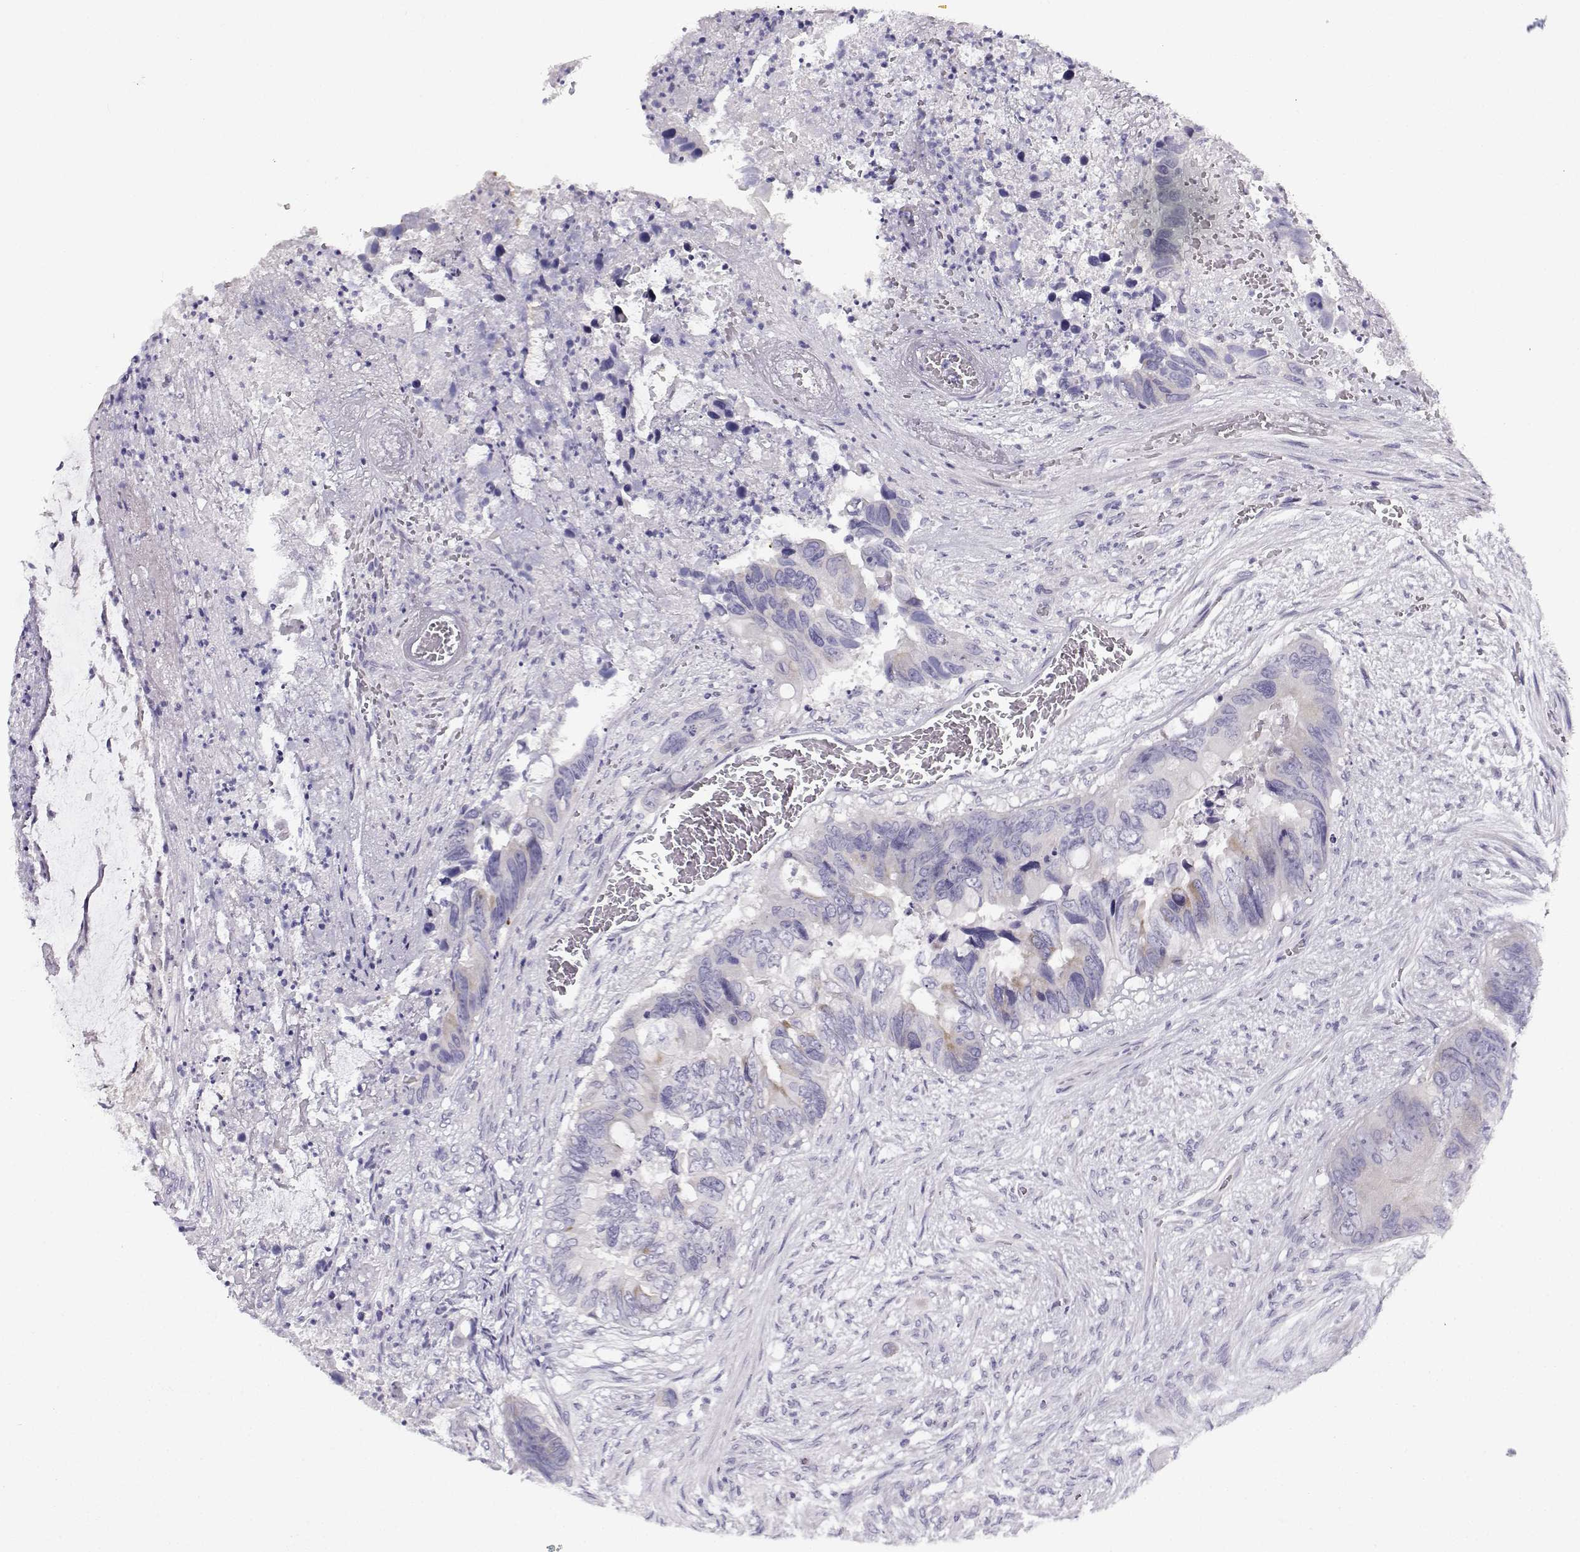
{"staining": {"intensity": "negative", "quantity": "none", "location": "none"}, "tissue": "colorectal cancer", "cell_type": "Tumor cells", "image_type": "cancer", "snomed": [{"axis": "morphology", "description": "Adenocarcinoma, NOS"}, {"axis": "topography", "description": "Rectum"}], "caption": "Image shows no protein staining in tumor cells of colorectal adenocarcinoma tissue. (DAB (3,3'-diaminobenzidine) IHC, high magnification).", "gene": "CREB3L3", "patient": {"sex": "male", "age": 63}}